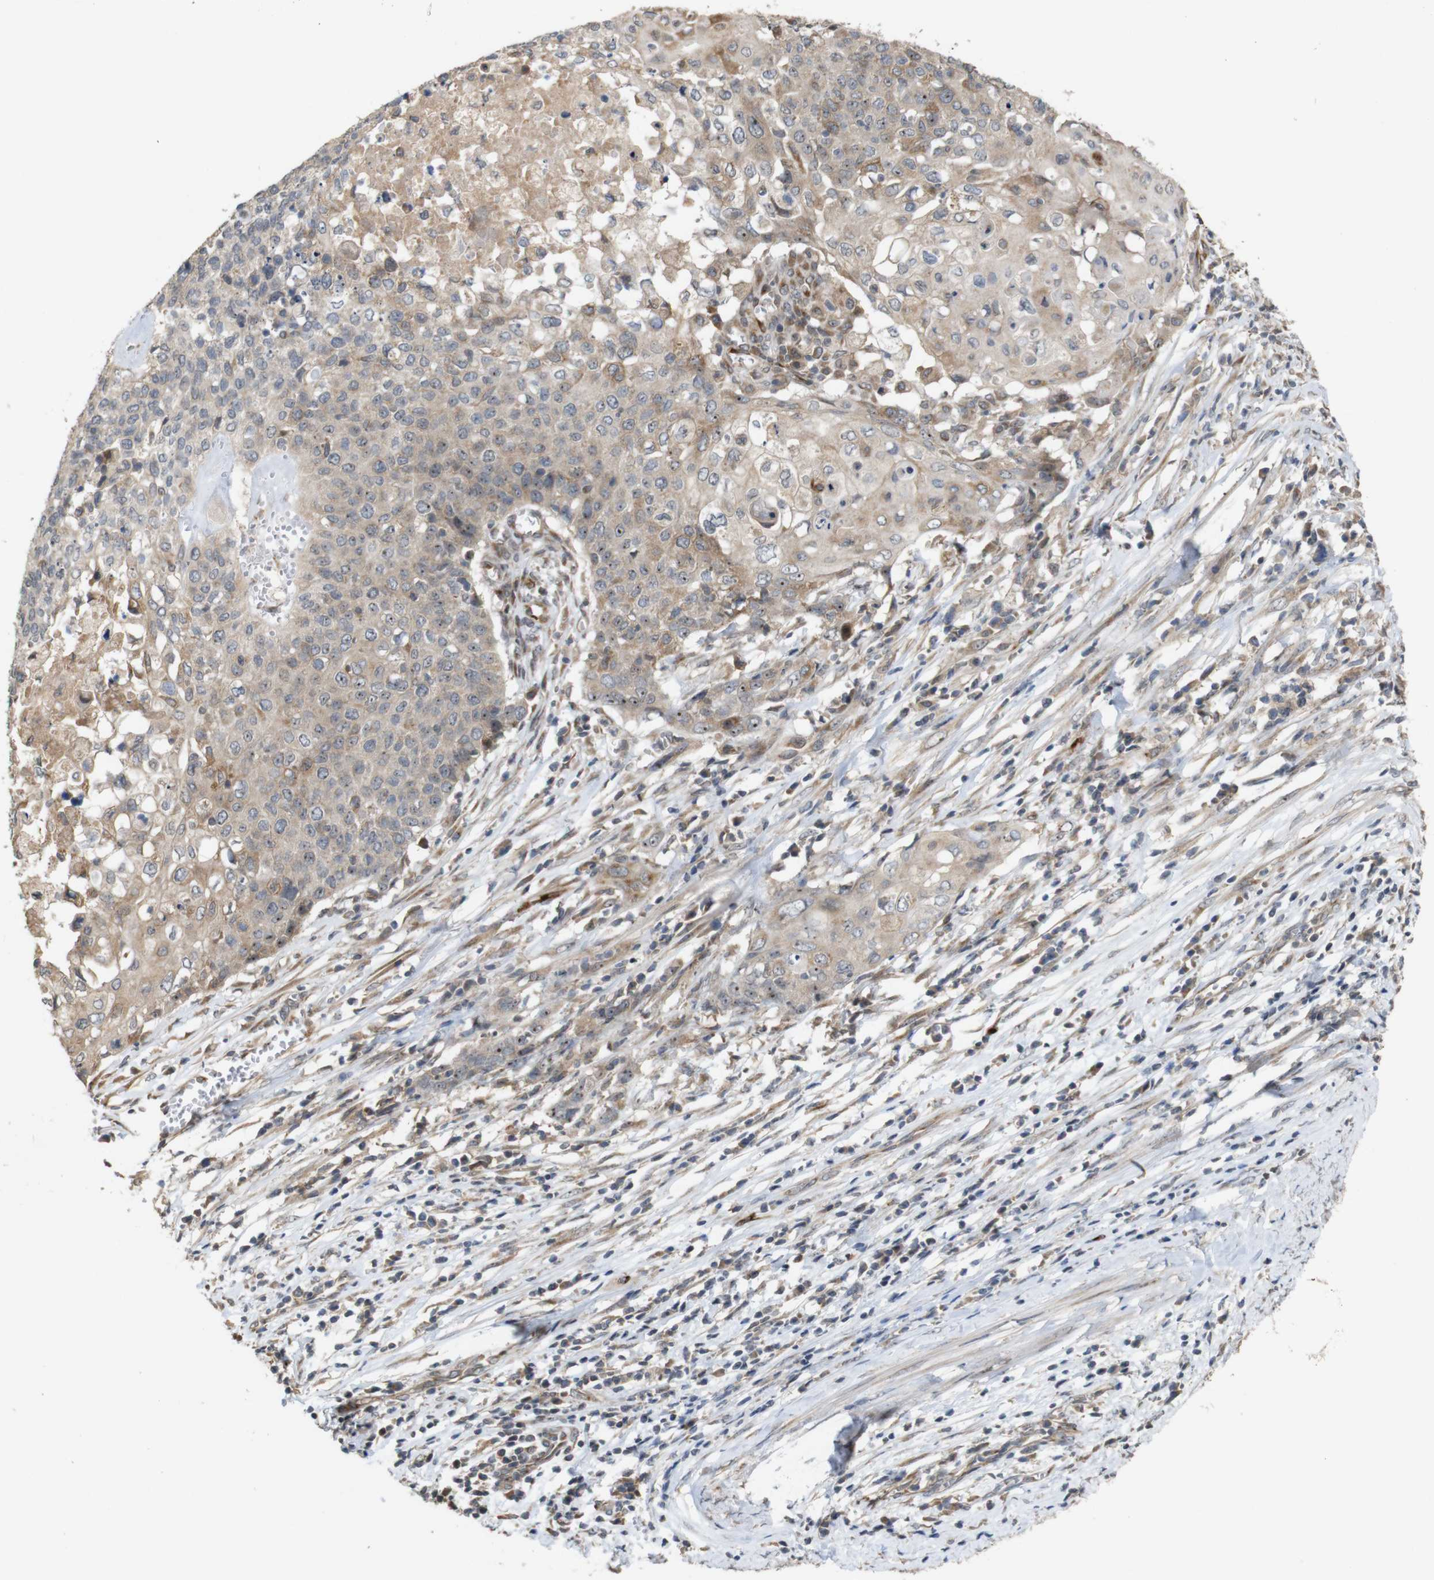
{"staining": {"intensity": "weak", "quantity": ">75%", "location": "cytoplasmic/membranous,nuclear"}, "tissue": "cervical cancer", "cell_type": "Tumor cells", "image_type": "cancer", "snomed": [{"axis": "morphology", "description": "Squamous cell carcinoma, NOS"}, {"axis": "topography", "description": "Cervix"}], "caption": "Squamous cell carcinoma (cervical) tissue reveals weak cytoplasmic/membranous and nuclear staining in approximately >75% of tumor cells, visualized by immunohistochemistry. (DAB IHC, brown staining for protein, blue staining for nuclei).", "gene": "EFCAB14", "patient": {"sex": "female", "age": 39}}